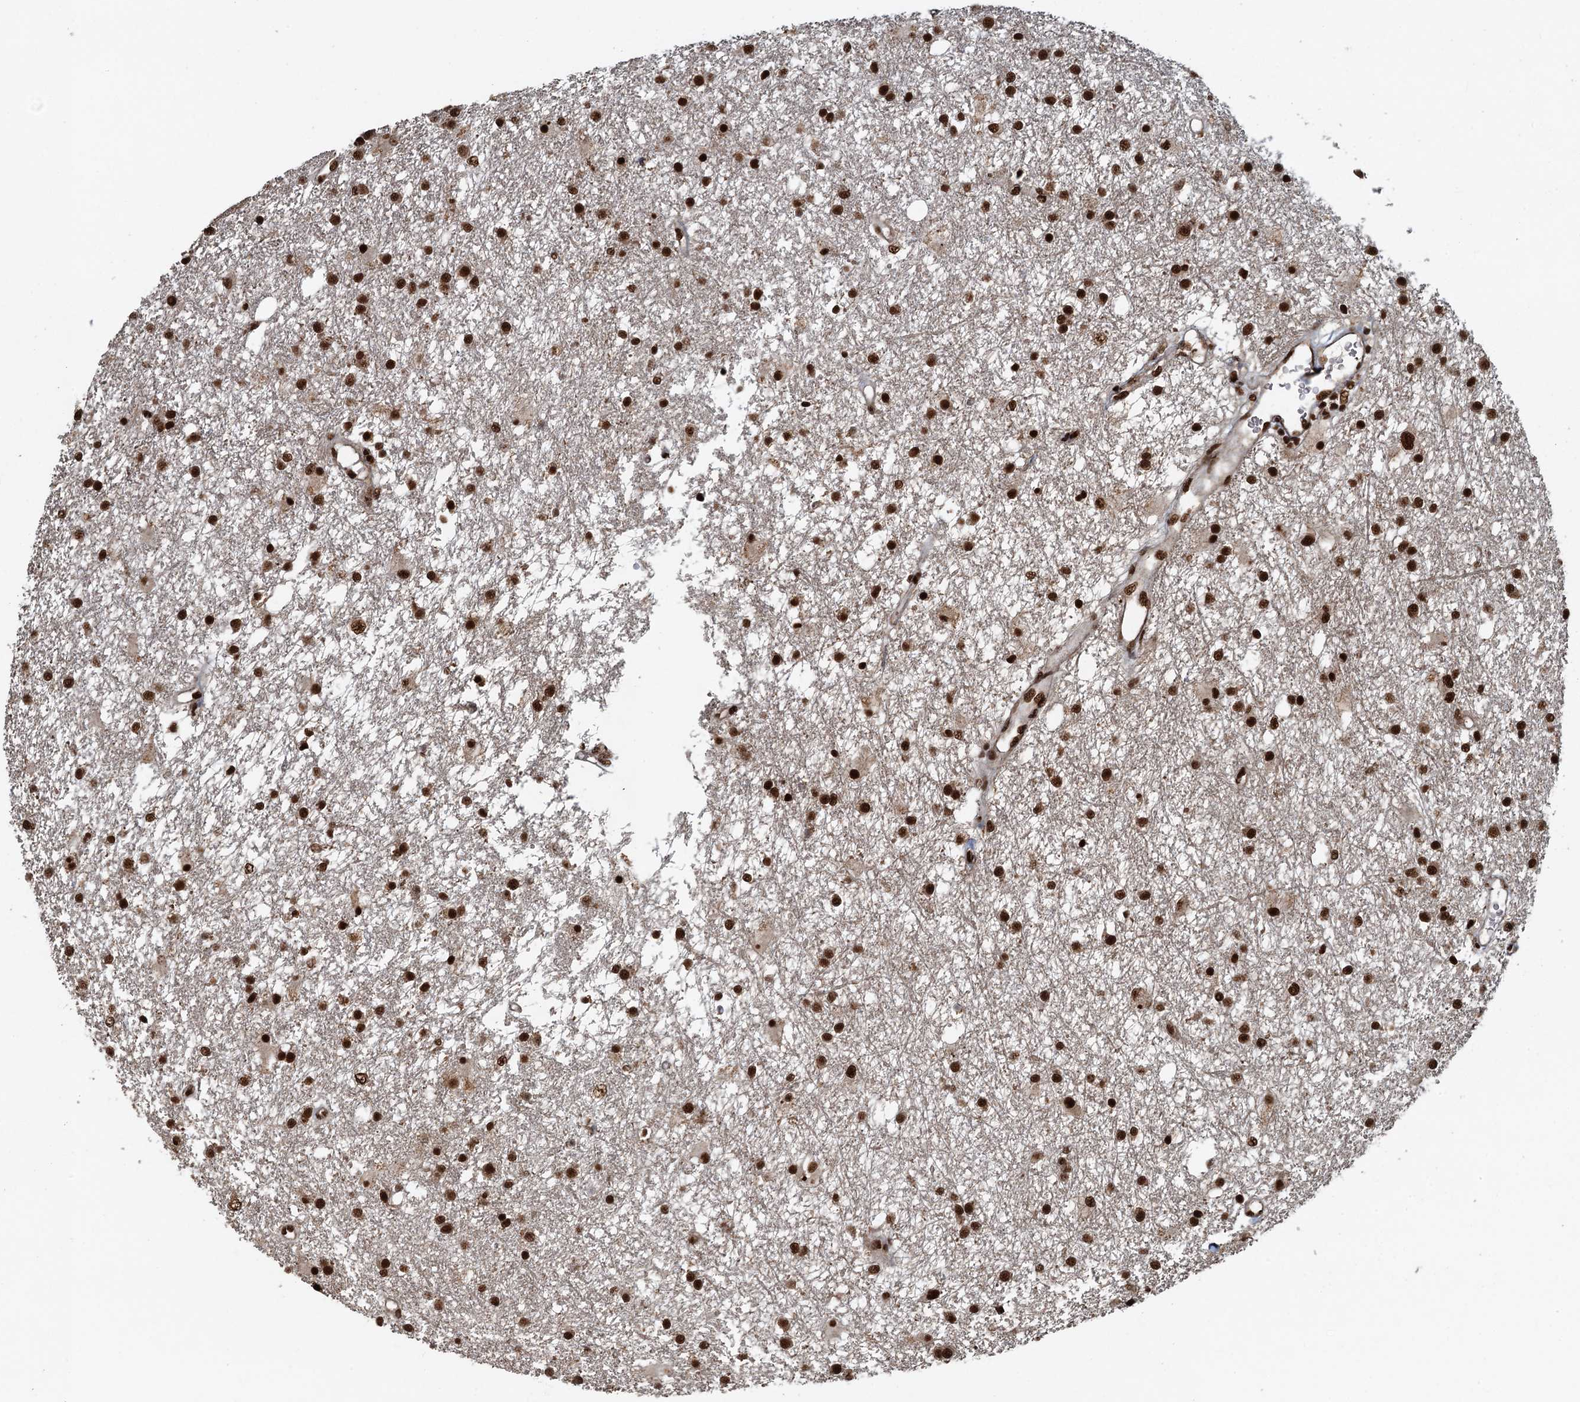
{"staining": {"intensity": "strong", "quantity": ">75%", "location": "nuclear"}, "tissue": "glioma", "cell_type": "Tumor cells", "image_type": "cancer", "snomed": [{"axis": "morphology", "description": "Glioma, malignant, High grade"}, {"axis": "topography", "description": "Brain"}], "caption": "High-power microscopy captured an immunohistochemistry photomicrograph of glioma, revealing strong nuclear positivity in approximately >75% of tumor cells.", "gene": "ZC3H18", "patient": {"sex": "male", "age": 77}}